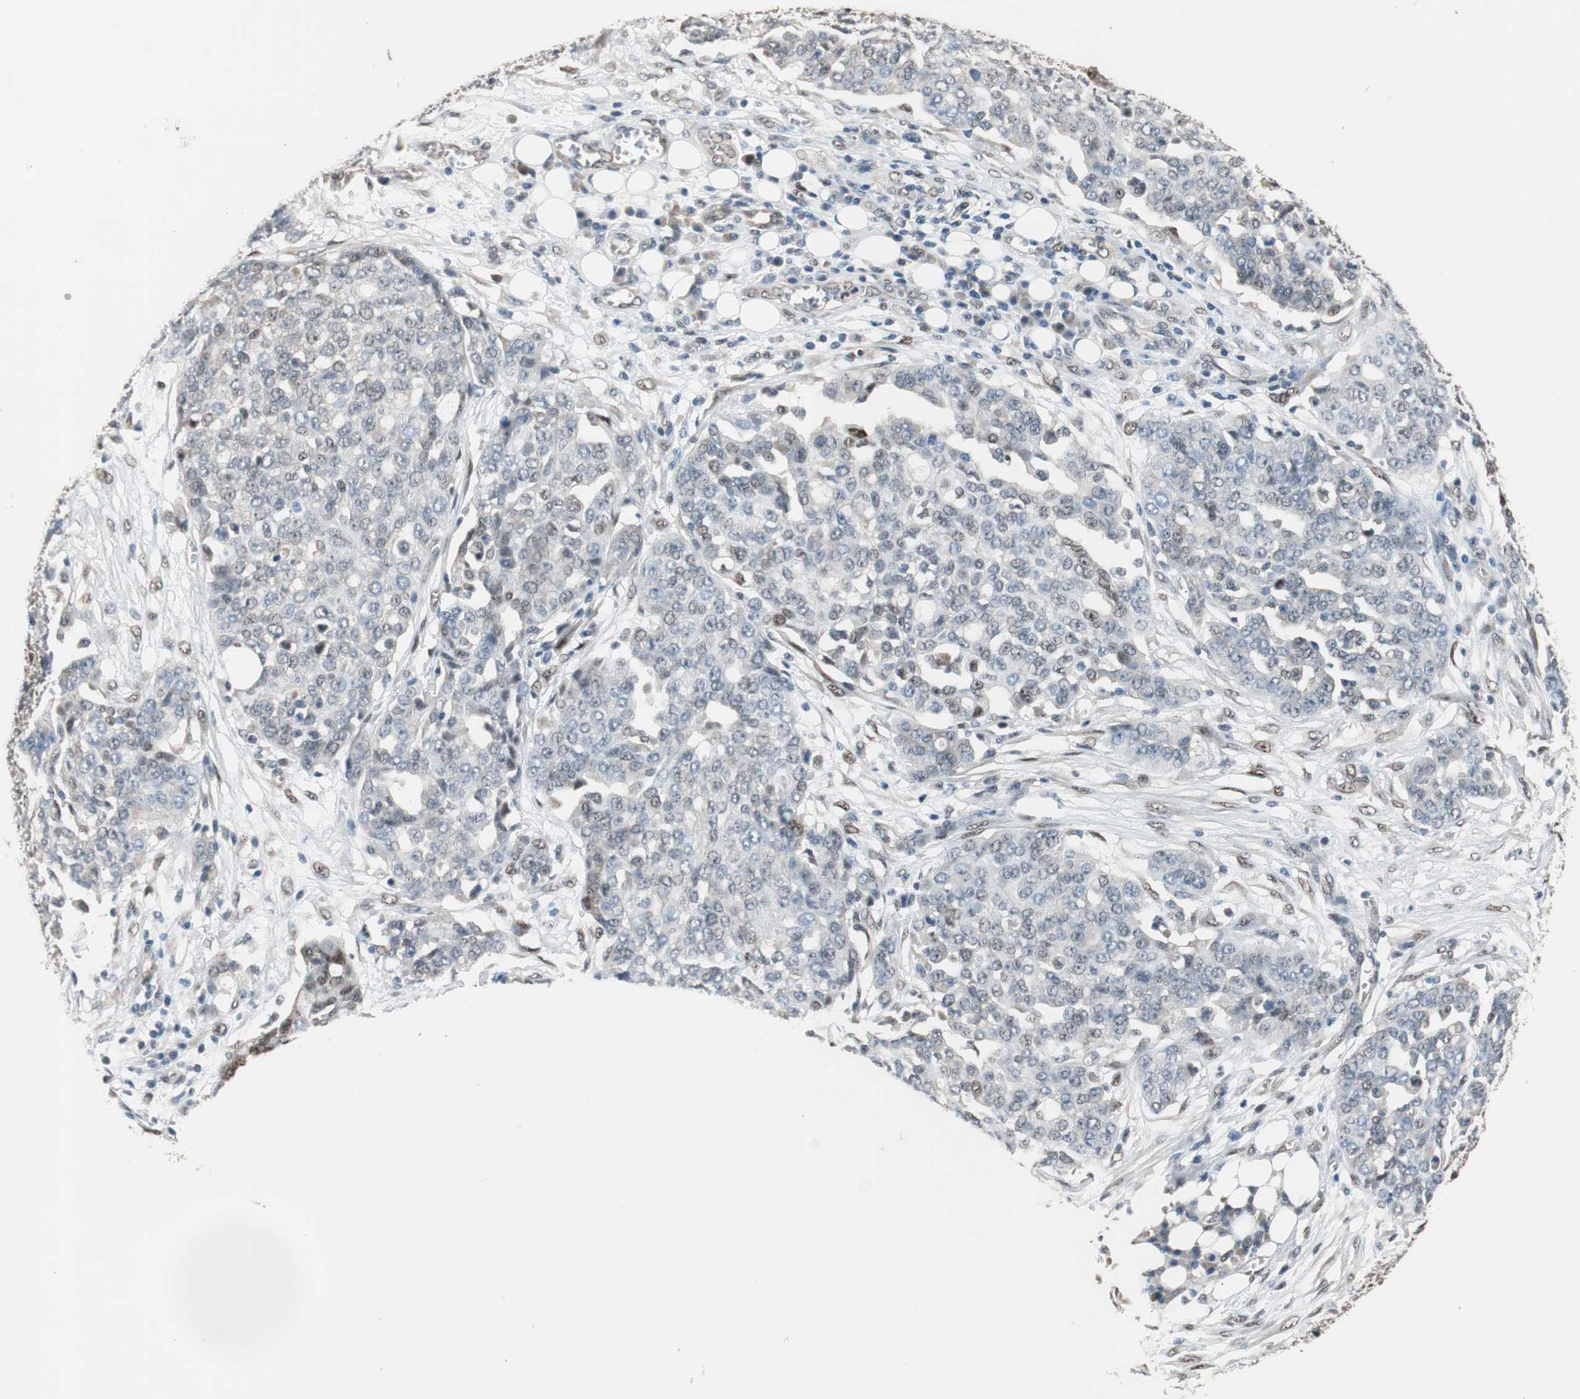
{"staining": {"intensity": "negative", "quantity": "none", "location": "none"}, "tissue": "ovarian cancer", "cell_type": "Tumor cells", "image_type": "cancer", "snomed": [{"axis": "morphology", "description": "Cystadenocarcinoma, serous, NOS"}, {"axis": "topography", "description": "Soft tissue"}, {"axis": "topography", "description": "Ovary"}], "caption": "IHC of human serous cystadenocarcinoma (ovarian) exhibits no positivity in tumor cells. (DAB (3,3'-diaminobenzidine) immunohistochemistry (IHC) with hematoxylin counter stain).", "gene": "PML", "patient": {"sex": "female", "age": 57}}